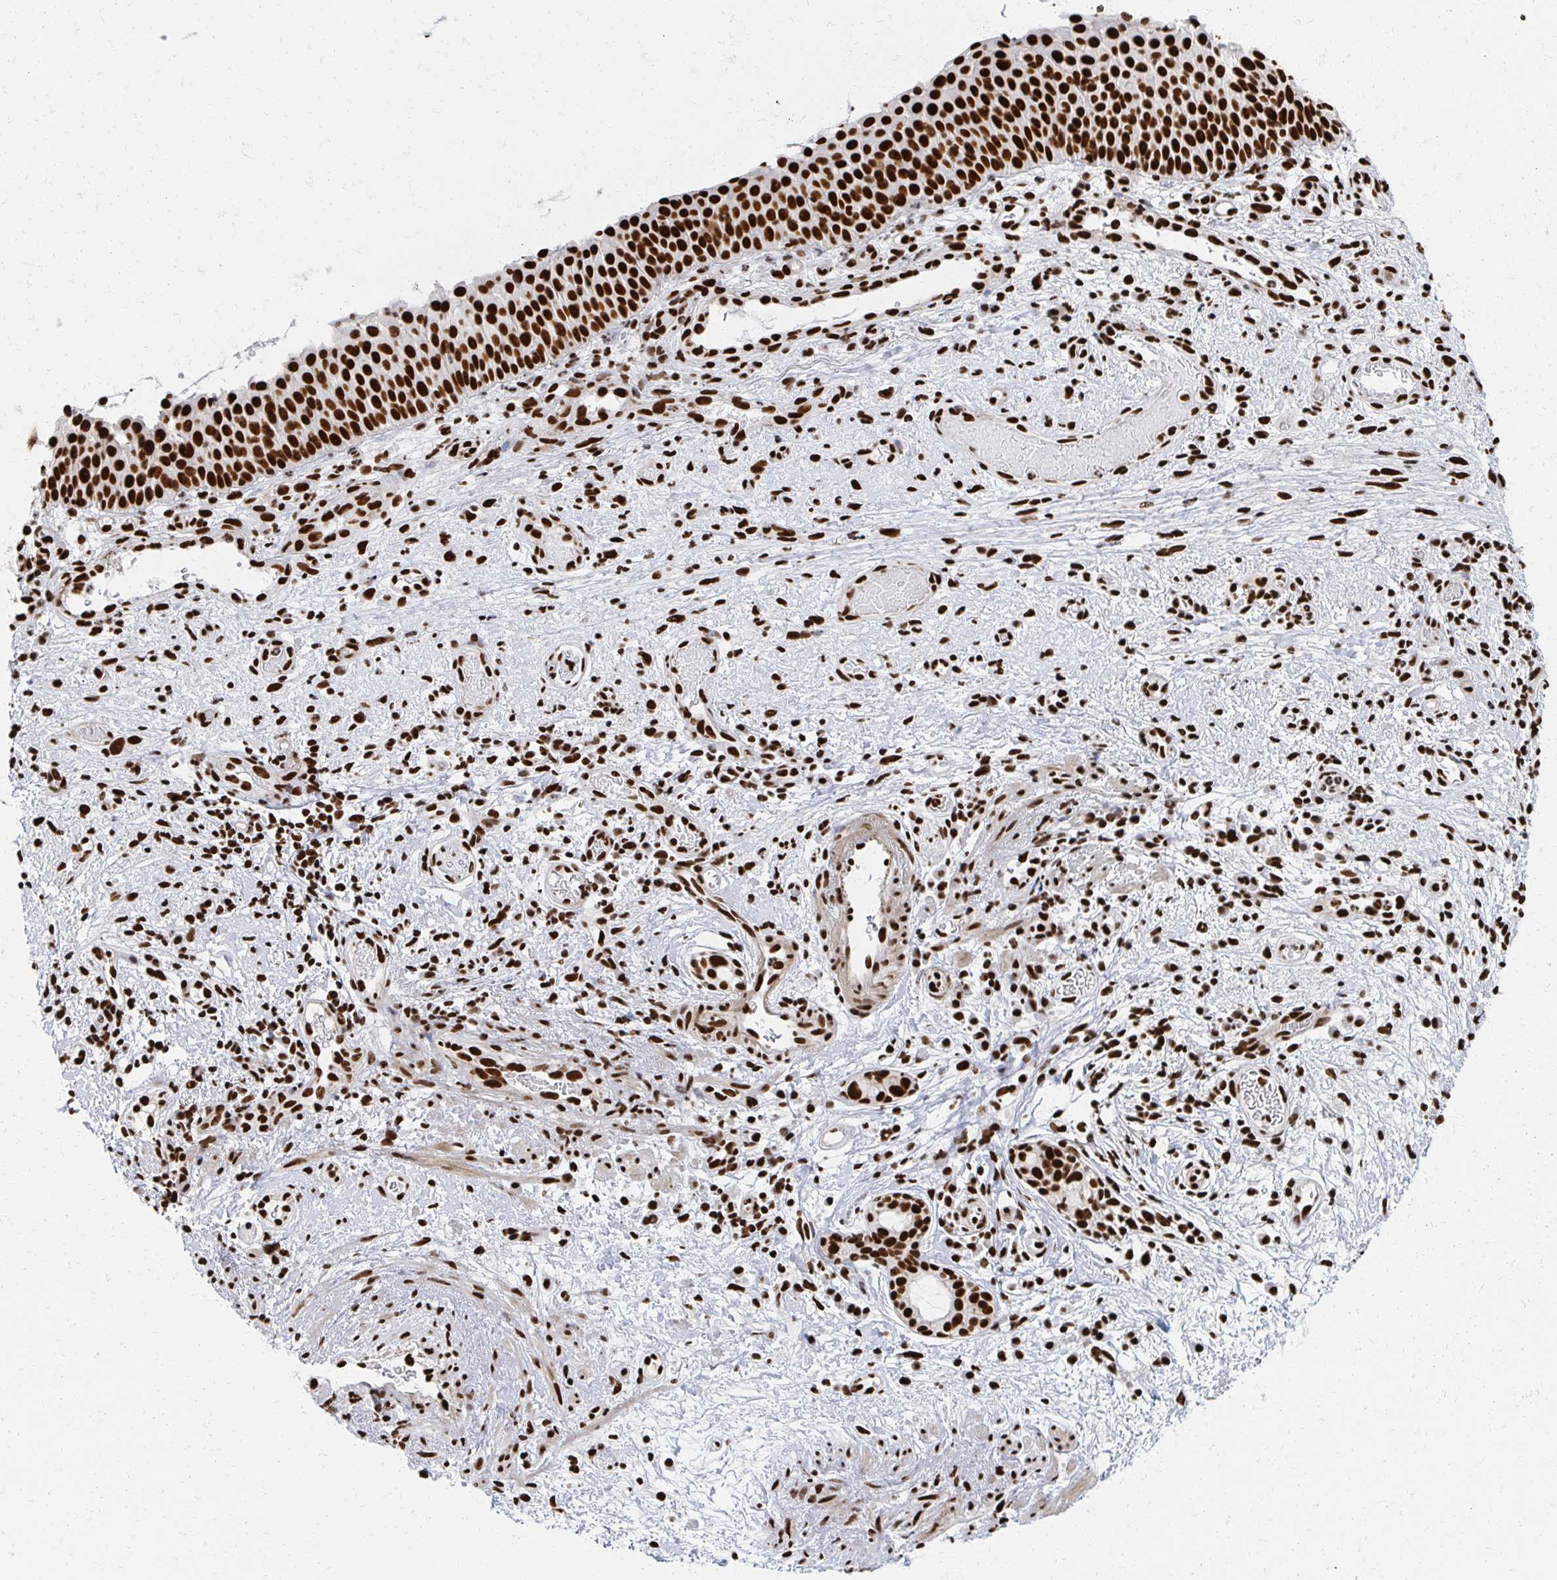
{"staining": {"intensity": "strong", "quantity": ">75%", "location": "nuclear"}, "tissue": "nasopharynx", "cell_type": "Respiratory epithelial cells", "image_type": "normal", "snomed": [{"axis": "morphology", "description": "Normal tissue, NOS"}, {"axis": "morphology", "description": "Inflammation, NOS"}, {"axis": "topography", "description": "Nasopharynx"}], "caption": "Immunohistochemical staining of benign human nasopharynx reveals strong nuclear protein staining in about >75% of respiratory epithelial cells.", "gene": "RBBP4", "patient": {"sex": "male", "age": 54}}